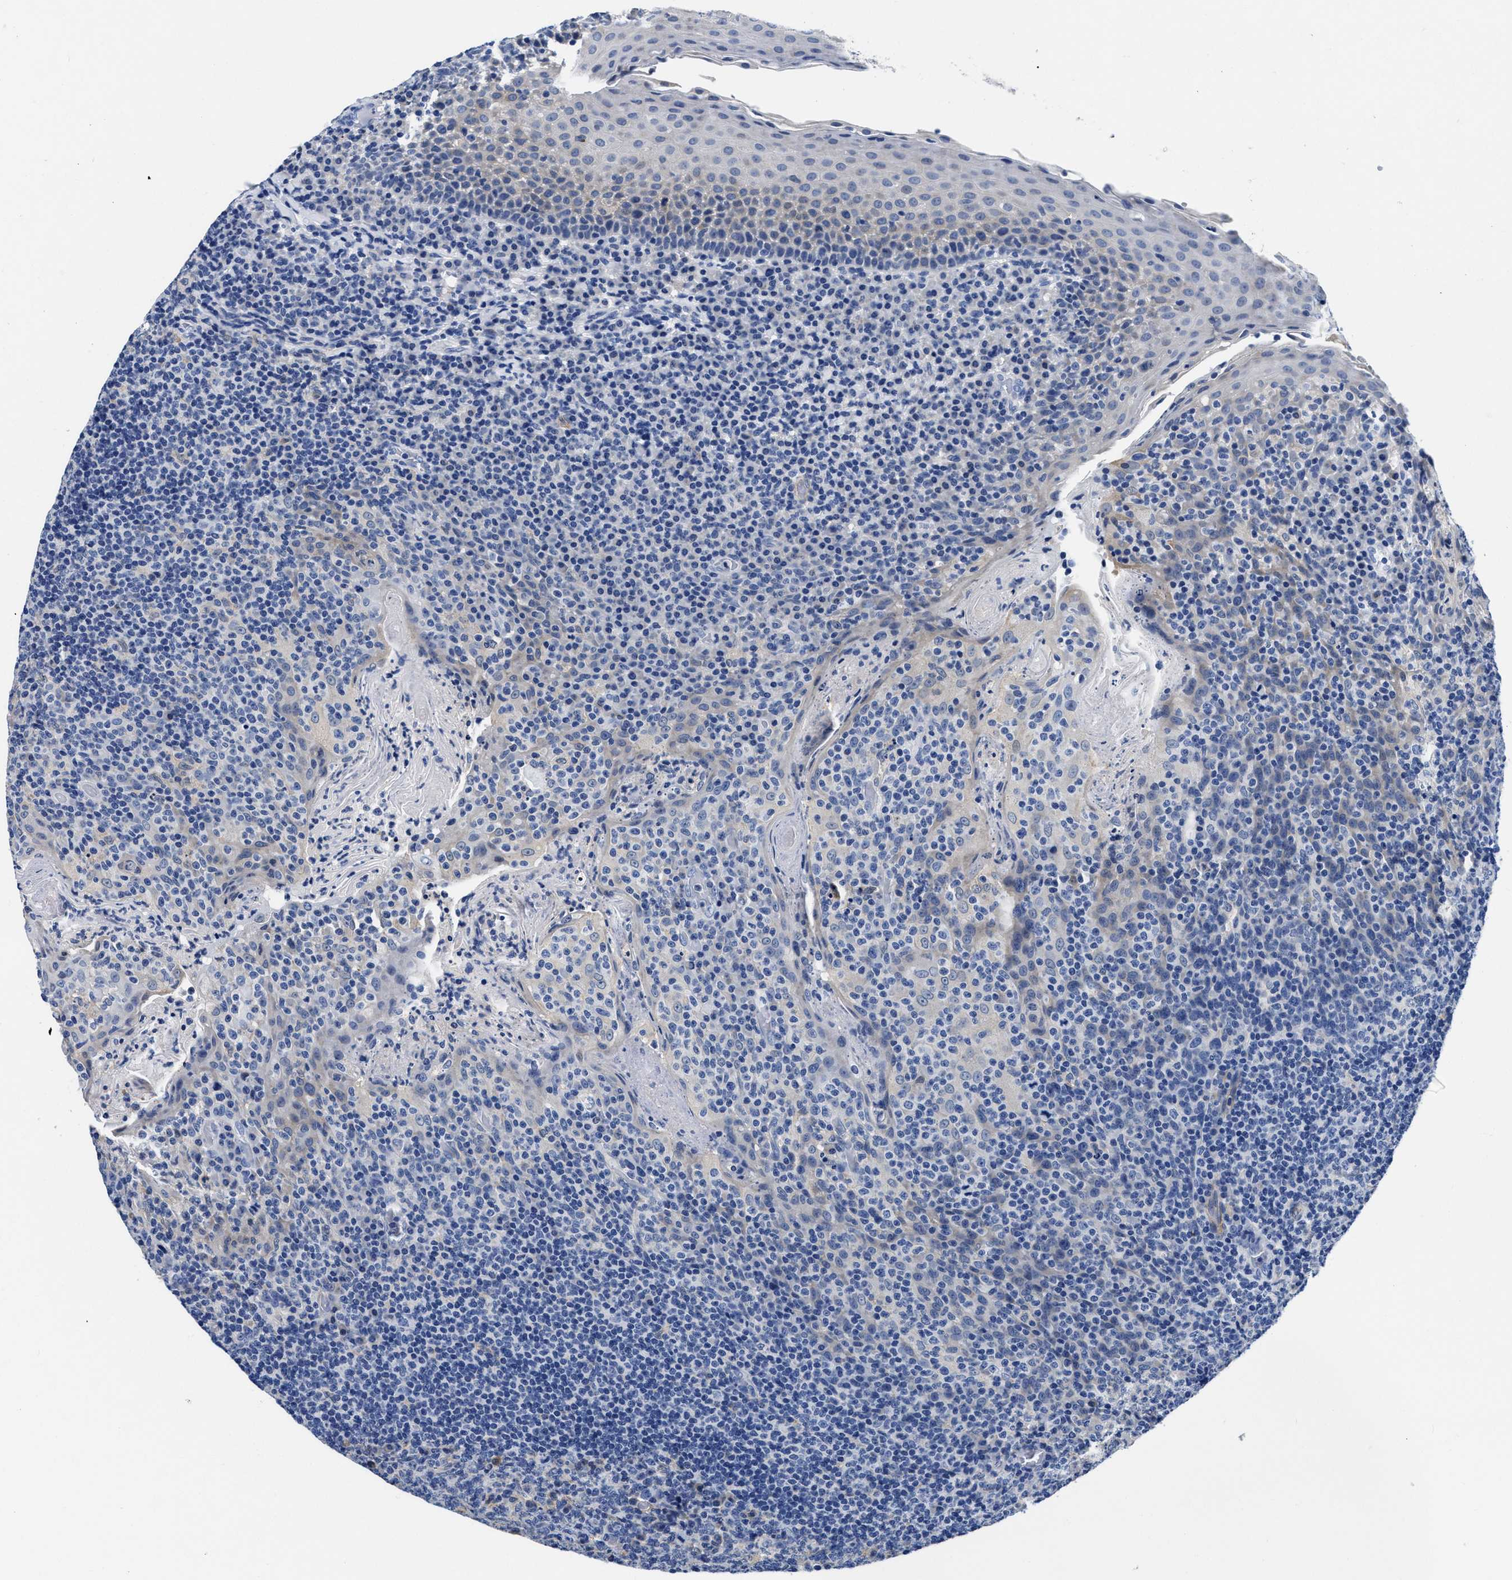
{"staining": {"intensity": "negative", "quantity": "none", "location": "none"}, "tissue": "tonsil", "cell_type": "Germinal center cells", "image_type": "normal", "snomed": [{"axis": "morphology", "description": "Normal tissue, NOS"}, {"axis": "topography", "description": "Tonsil"}], "caption": "Germinal center cells show no significant positivity in benign tonsil. (Stains: DAB (3,3'-diaminobenzidine) IHC with hematoxylin counter stain, Microscopy: brightfield microscopy at high magnification).", "gene": "SLC35F1", "patient": {"sex": "male", "age": 17}}